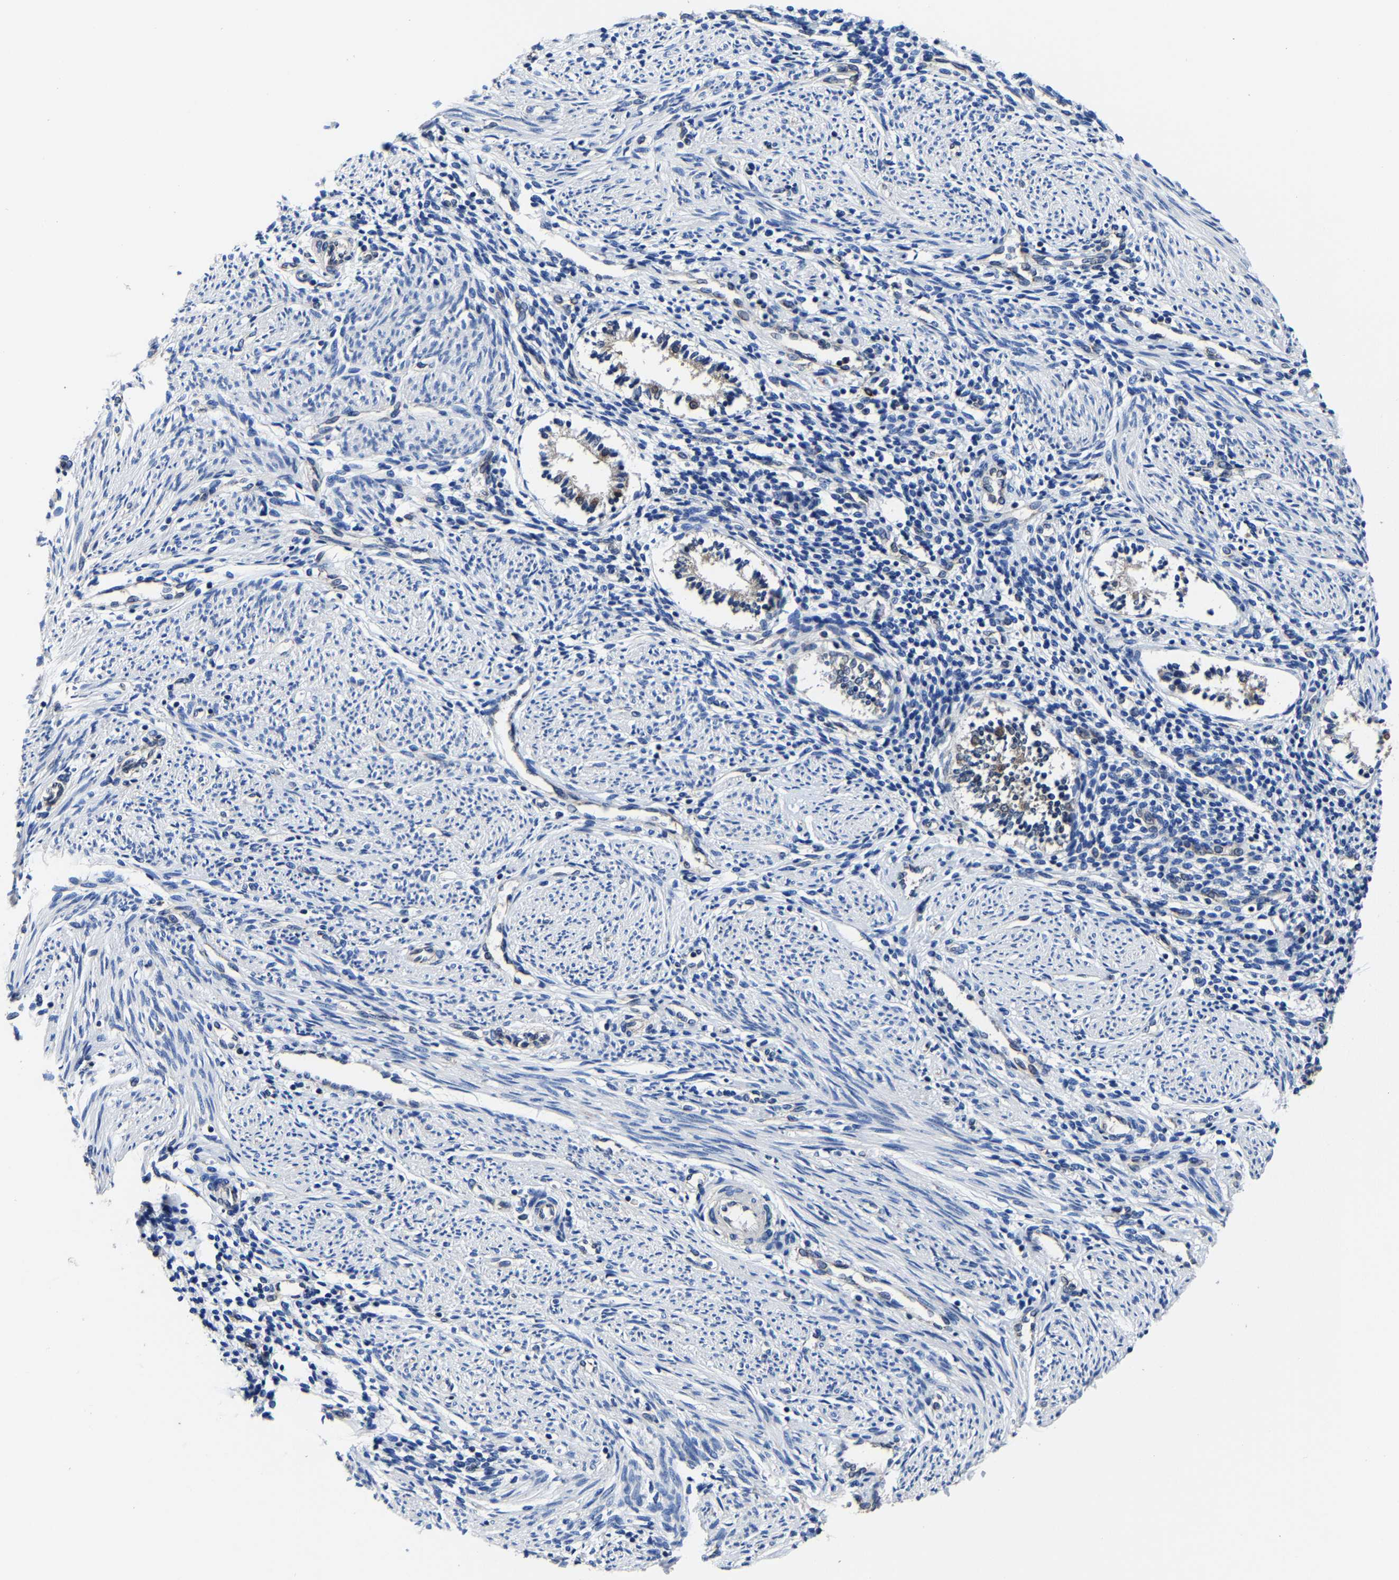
{"staining": {"intensity": "weak", "quantity": "<25%", "location": "cytoplasmic/membranous"}, "tissue": "endometrium", "cell_type": "Cells in endometrial stroma", "image_type": "normal", "snomed": [{"axis": "morphology", "description": "Normal tissue, NOS"}, {"axis": "topography", "description": "Endometrium"}], "caption": "An image of endometrium stained for a protein shows no brown staining in cells in endometrial stroma.", "gene": "EBAG9", "patient": {"sex": "female", "age": 42}}